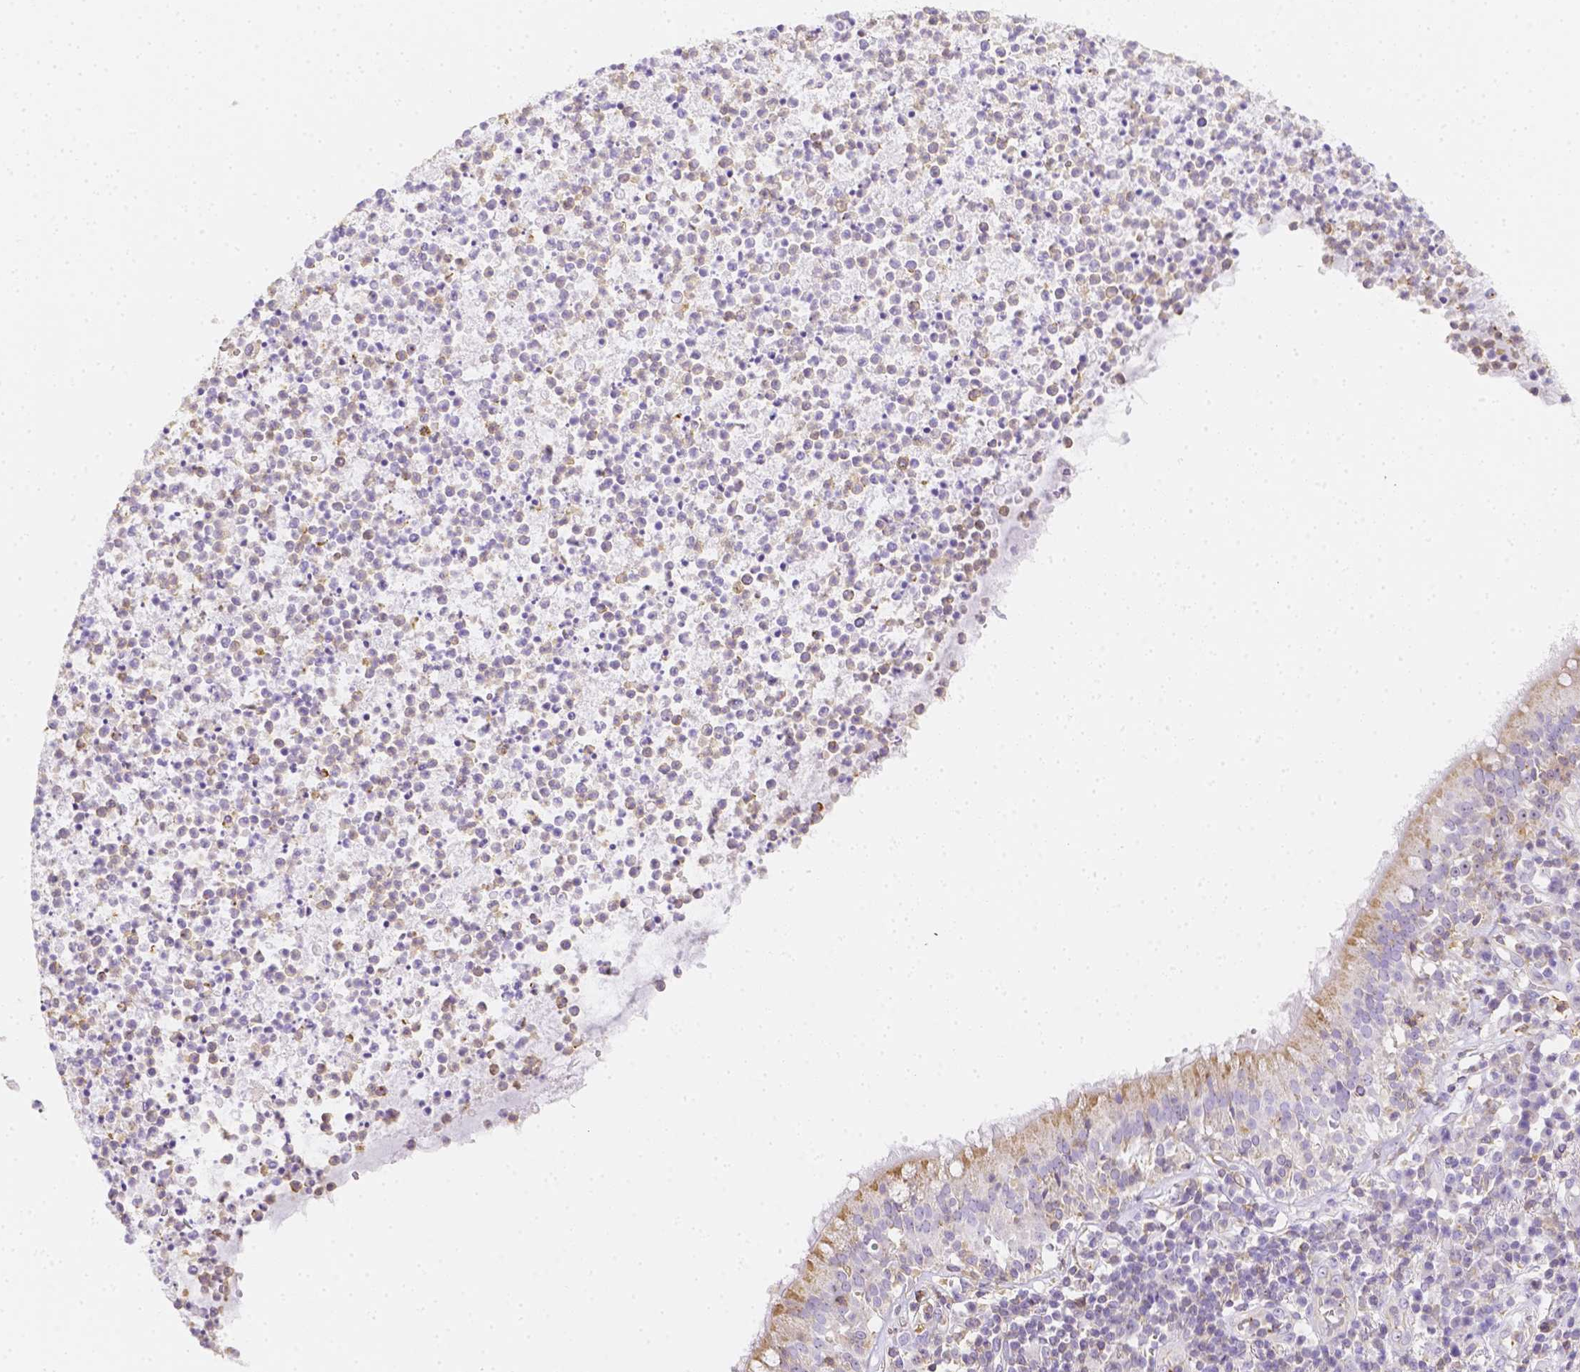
{"staining": {"intensity": "moderate", "quantity": "25%-75%", "location": "cytoplasmic/membranous"}, "tissue": "bronchus", "cell_type": "Respiratory epithelial cells", "image_type": "normal", "snomed": [{"axis": "morphology", "description": "Normal tissue, NOS"}, {"axis": "topography", "description": "Cartilage tissue"}, {"axis": "topography", "description": "Bronchus"}], "caption": "Human bronchus stained for a protein (brown) reveals moderate cytoplasmic/membranous positive expression in about 25%-75% of respiratory epithelial cells.", "gene": "ASAH2B", "patient": {"sex": "male", "age": 56}}